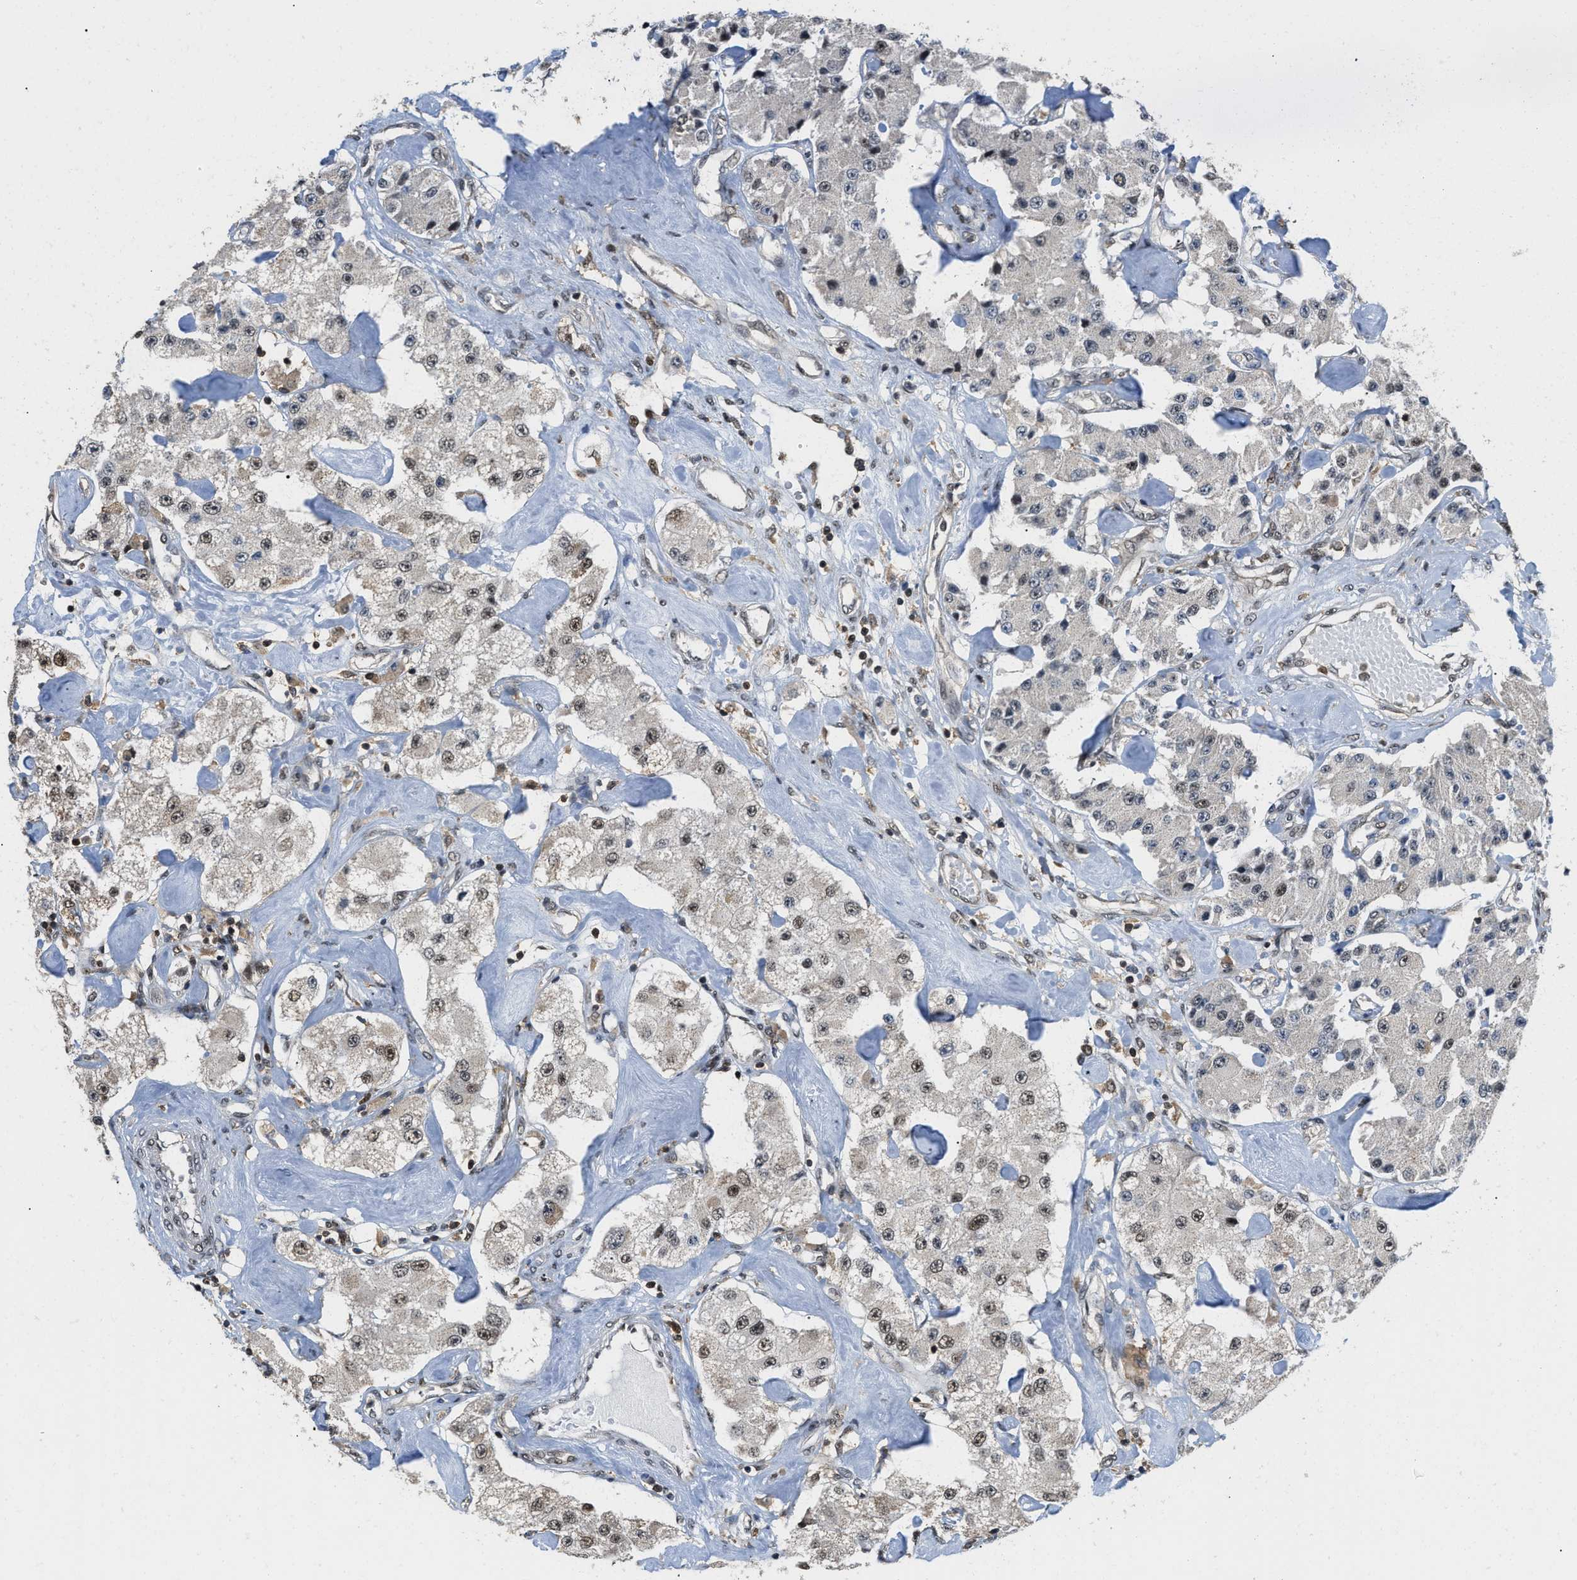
{"staining": {"intensity": "weak", "quantity": "25%-75%", "location": "nuclear"}, "tissue": "carcinoid", "cell_type": "Tumor cells", "image_type": "cancer", "snomed": [{"axis": "morphology", "description": "Carcinoid, malignant, NOS"}, {"axis": "topography", "description": "Pancreas"}], "caption": "Immunohistochemical staining of human carcinoid reveals weak nuclear protein expression in about 25%-75% of tumor cells. (Brightfield microscopy of DAB IHC at high magnification).", "gene": "ATF7IP", "patient": {"sex": "male", "age": 41}}